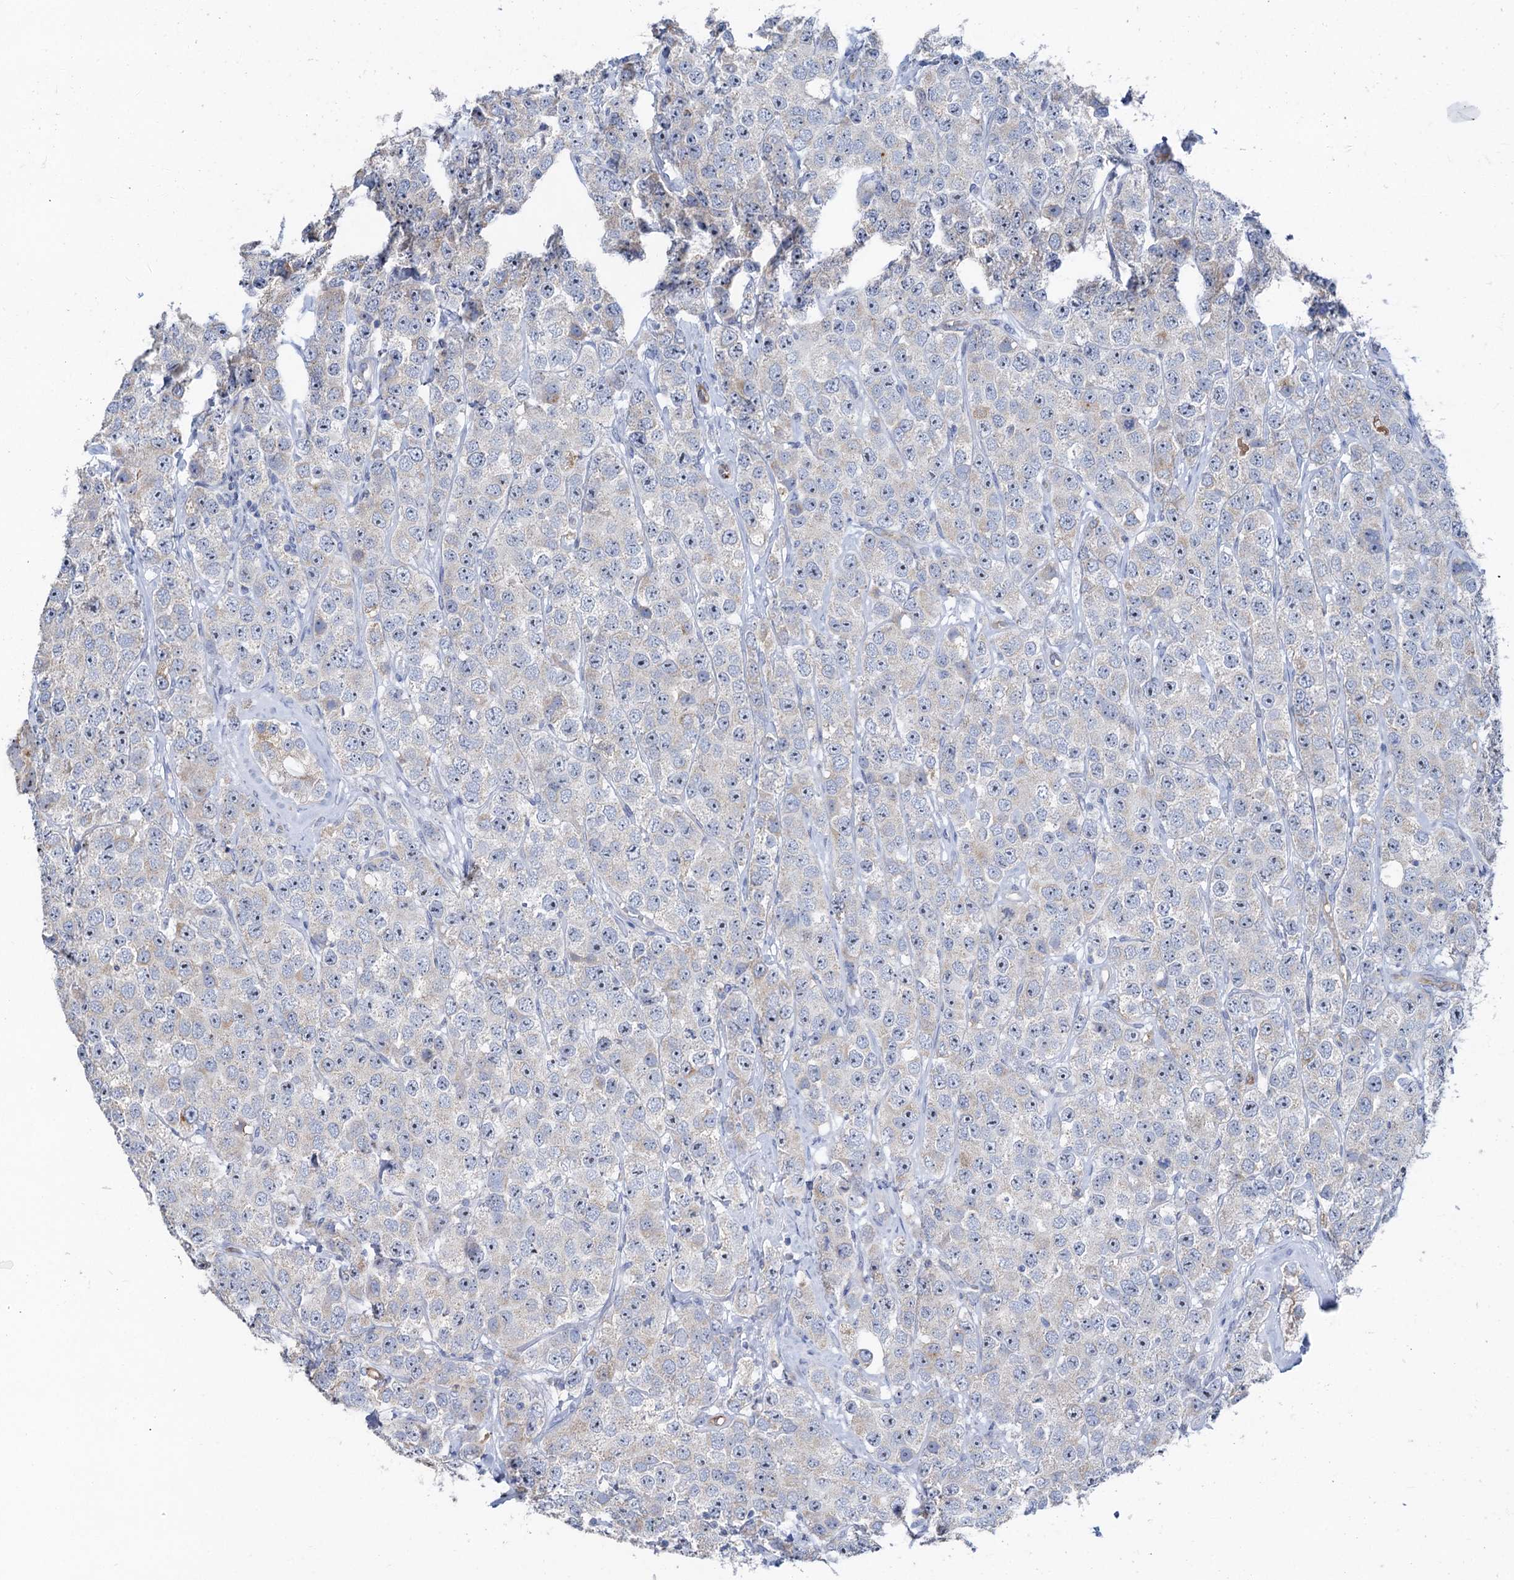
{"staining": {"intensity": "negative", "quantity": "none", "location": "none"}, "tissue": "testis cancer", "cell_type": "Tumor cells", "image_type": "cancer", "snomed": [{"axis": "morphology", "description": "Seminoma, NOS"}, {"axis": "topography", "description": "Testis"}], "caption": "A high-resolution micrograph shows IHC staining of testis cancer (seminoma), which exhibits no significant staining in tumor cells. The staining was performed using DAB to visualize the protein expression in brown, while the nuclei were stained in blue with hematoxylin (Magnification: 20x).", "gene": "PLLP", "patient": {"sex": "male", "age": 28}}